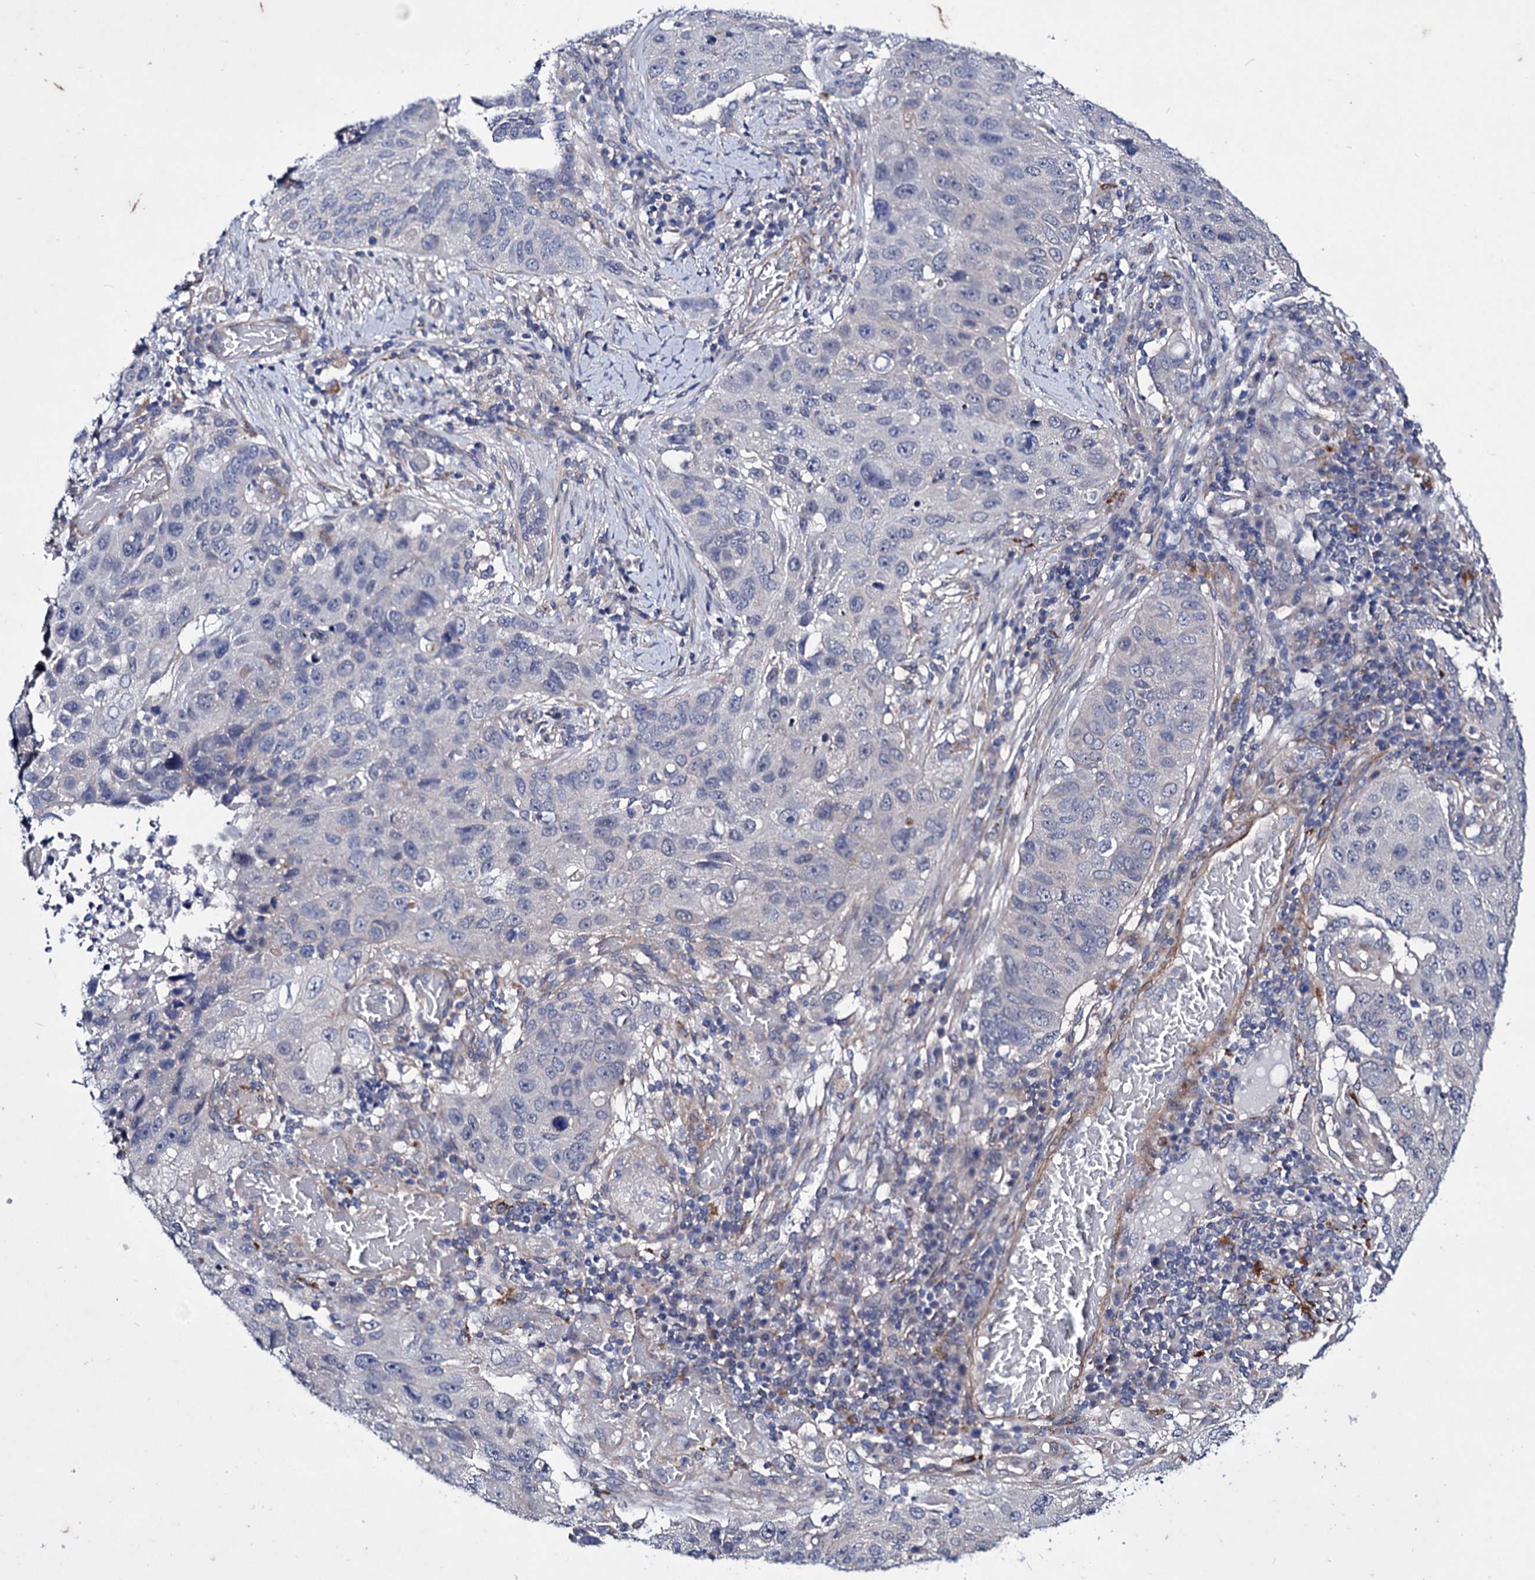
{"staining": {"intensity": "negative", "quantity": "none", "location": "none"}, "tissue": "lung cancer", "cell_type": "Tumor cells", "image_type": "cancer", "snomed": [{"axis": "morphology", "description": "Squamous cell carcinoma, NOS"}, {"axis": "topography", "description": "Lung"}], "caption": "The micrograph displays no significant positivity in tumor cells of lung squamous cell carcinoma.", "gene": "AXL", "patient": {"sex": "male", "age": 61}}